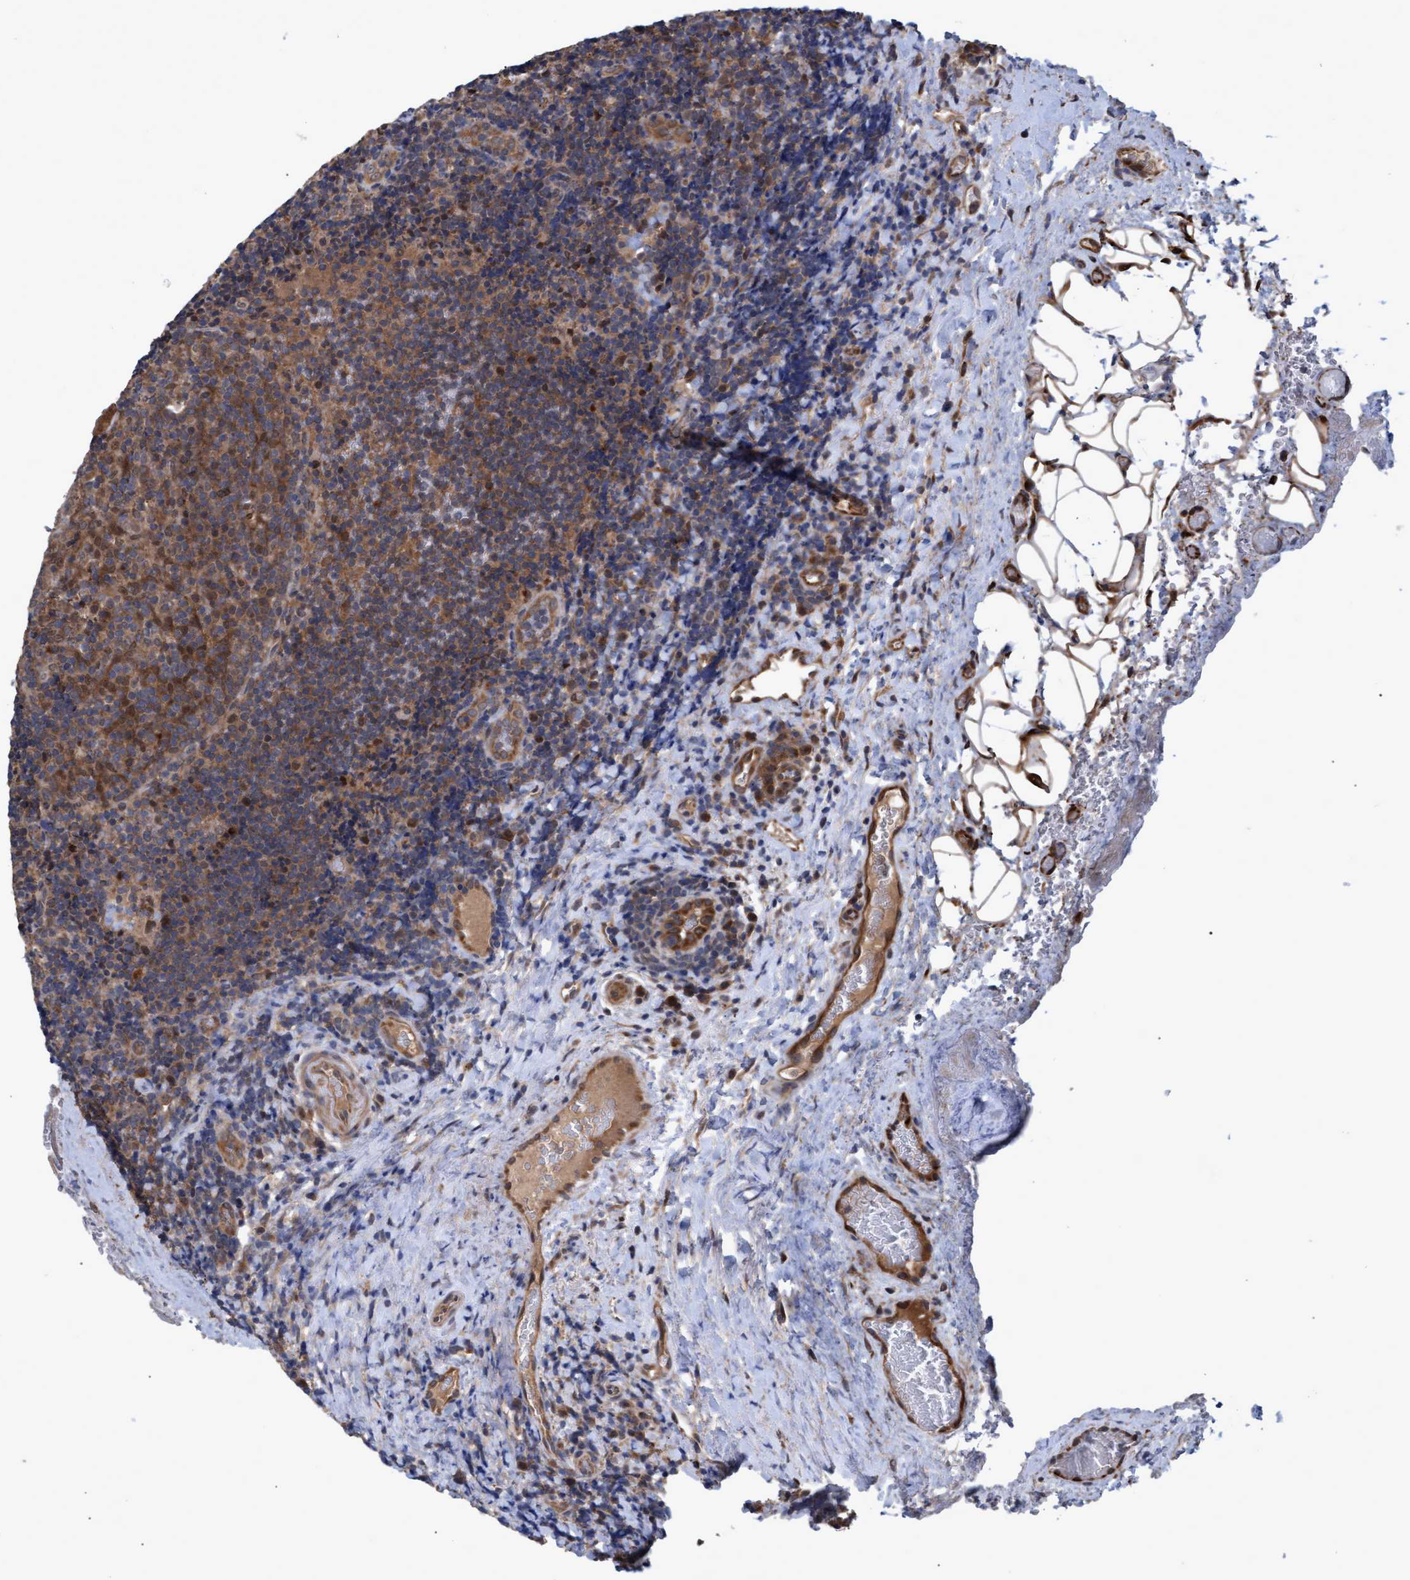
{"staining": {"intensity": "moderate", "quantity": ">75%", "location": "cytoplasmic/membranous"}, "tissue": "lymphoma", "cell_type": "Tumor cells", "image_type": "cancer", "snomed": [{"axis": "morphology", "description": "Malignant lymphoma, non-Hodgkin's type, High grade"}, {"axis": "topography", "description": "Tonsil"}], "caption": "The immunohistochemical stain labels moderate cytoplasmic/membranous positivity in tumor cells of malignant lymphoma, non-Hodgkin's type (high-grade) tissue.", "gene": "PSMB6", "patient": {"sex": "female", "age": 36}}